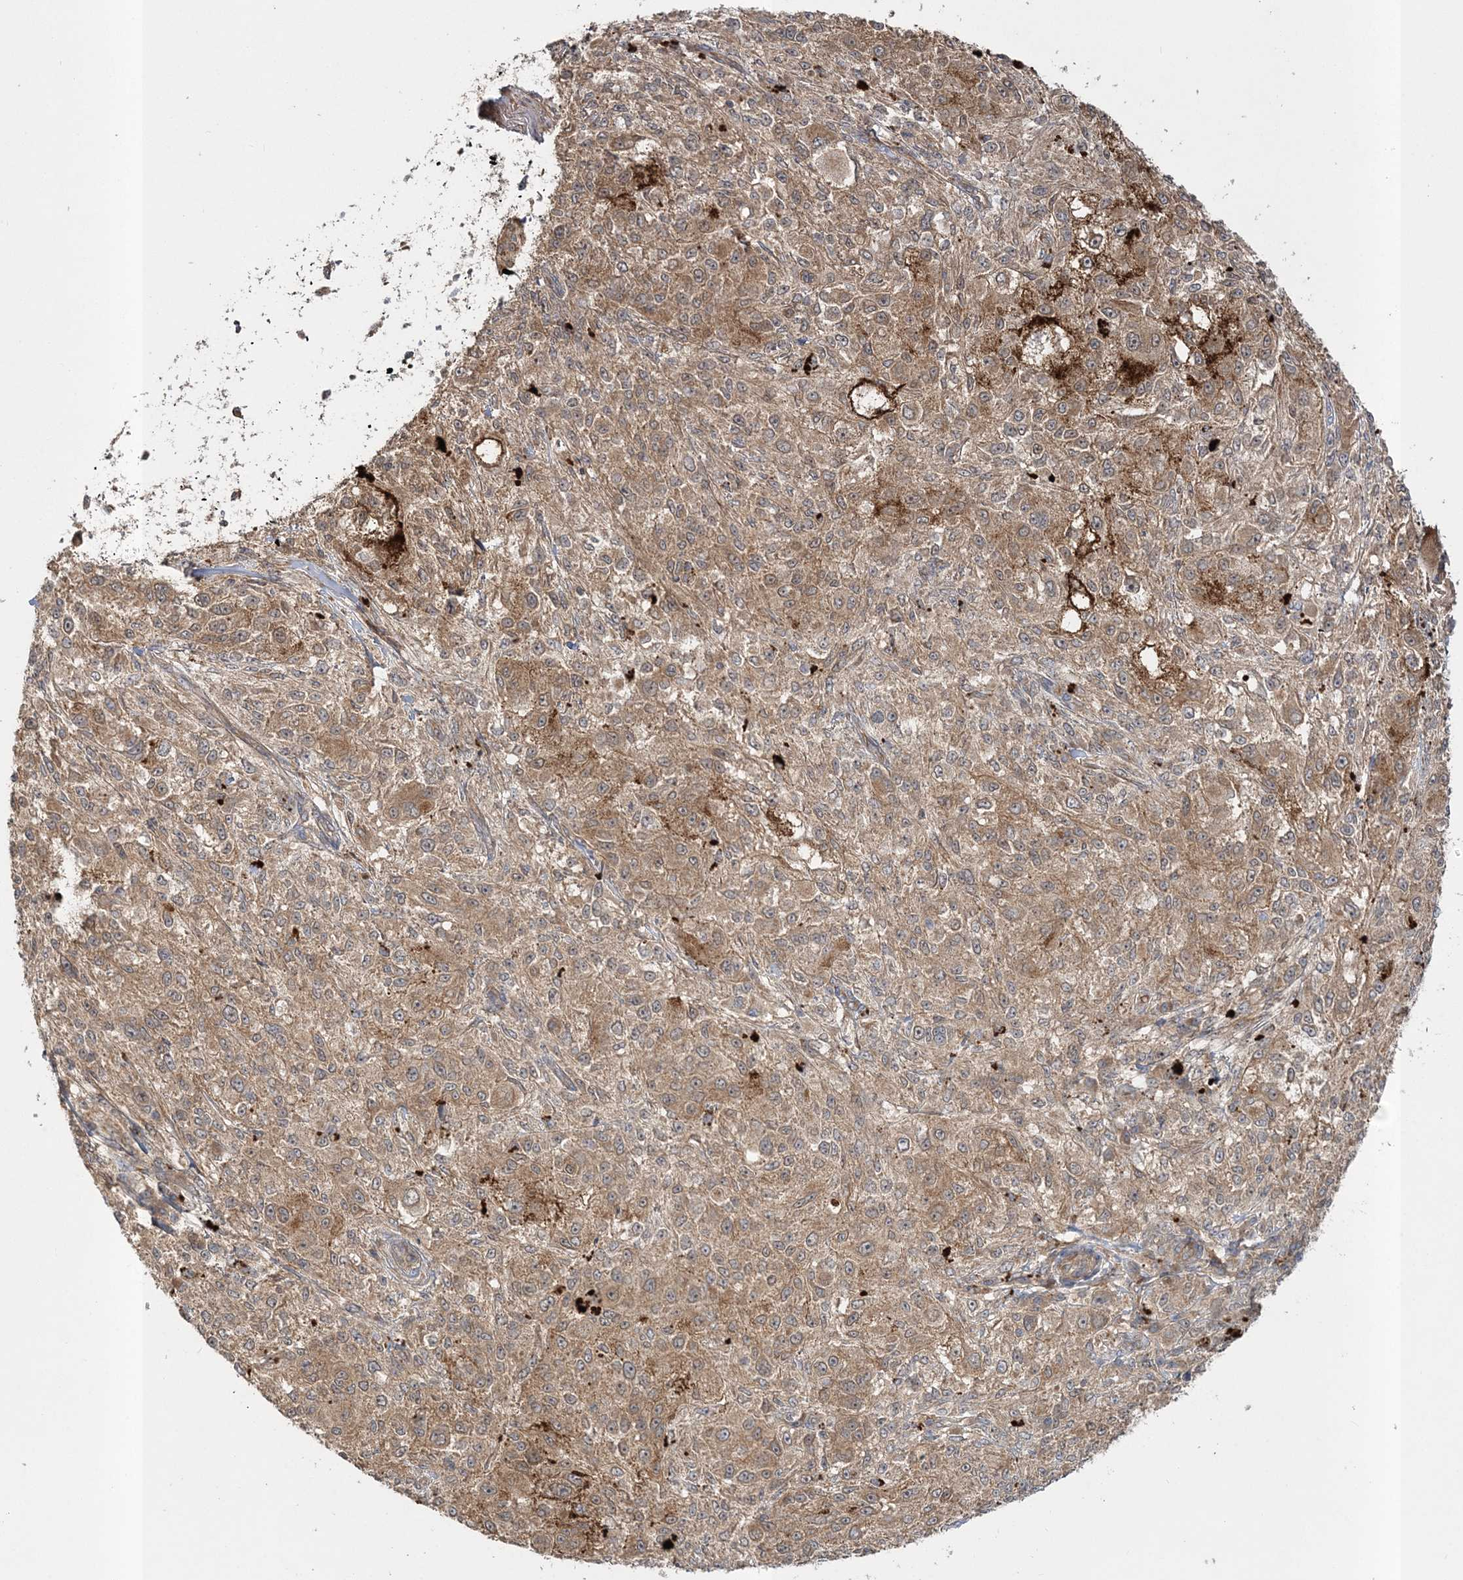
{"staining": {"intensity": "moderate", "quantity": ">75%", "location": "cytoplasmic/membranous"}, "tissue": "melanoma", "cell_type": "Tumor cells", "image_type": "cancer", "snomed": [{"axis": "morphology", "description": "Necrosis, NOS"}, {"axis": "morphology", "description": "Malignant melanoma, NOS"}, {"axis": "topography", "description": "Skin"}], "caption": "The immunohistochemical stain shows moderate cytoplasmic/membranous staining in tumor cells of melanoma tissue.", "gene": "MOCS2", "patient": {"sex": "female", "age": 87}}